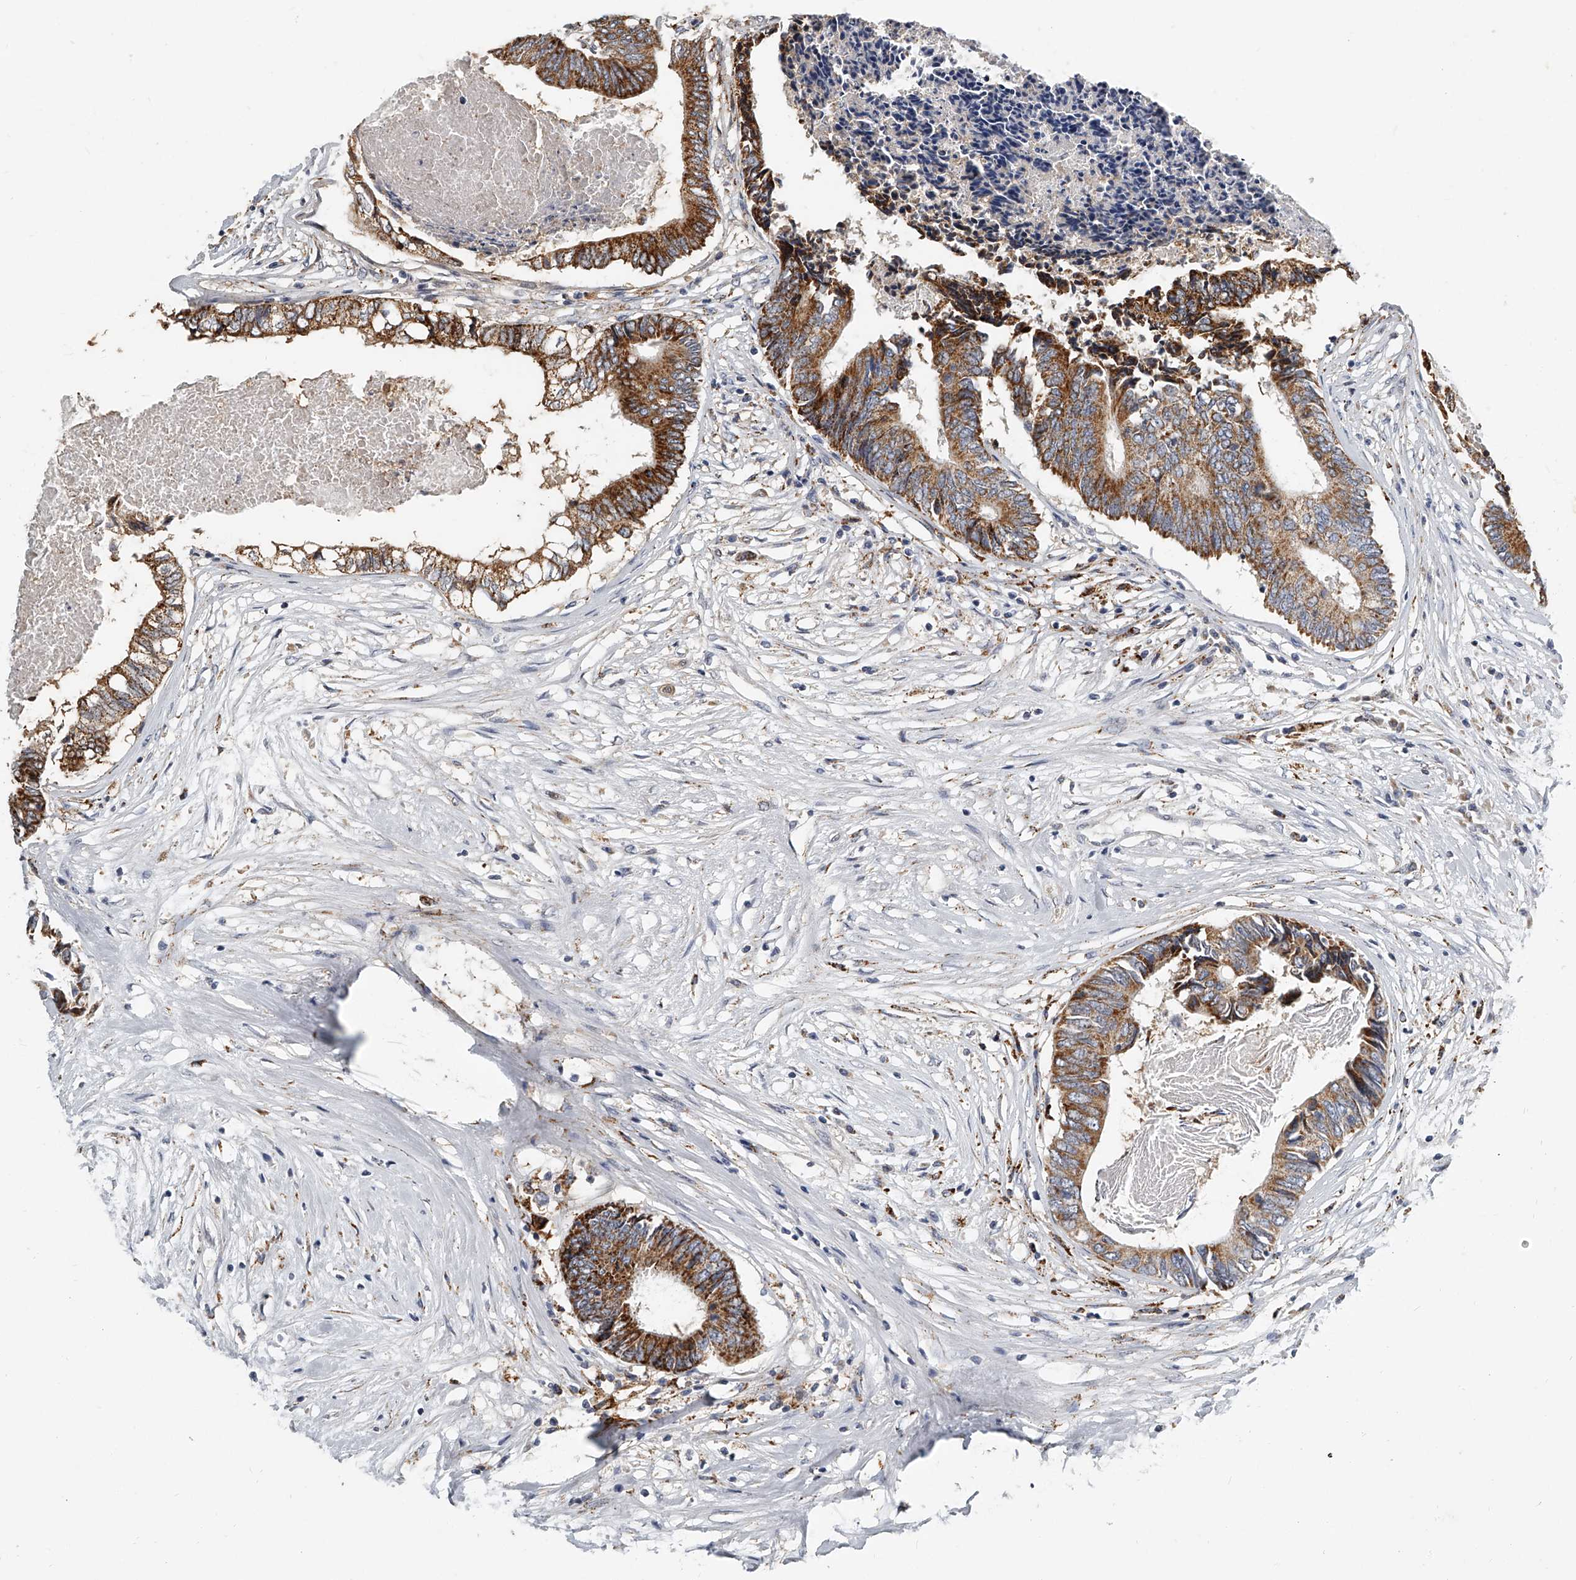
{"staining": {"intensity": "moderate", "quantity": ">75%", "location": "cytoplasmic/membranous"}, "tissue": "colorectal cancer", "cell_type": "Tumor cells", "image_type": "cancer", "snomed": [{"axis": "morphology", "description": "Adenocarcinoma, NOS"}, {"axis": "topography", "description": "Rectum"}], "caption": "IHC staining of colorectal adenocarcinoma, which shows medium levels of moderate cytoplasmic/membranous positivity in approximately >75% of tumor cells indicating moderate cytoplasmic/membranous protein positivity. The staining was performed using DAB (3,3'-diaminobenzidine) (brown) for protein detection and nuclei were counterstained in hematoxylin (blue).", "gene": "KLHL7", "patient": {"sex": "male", "age": 63}}